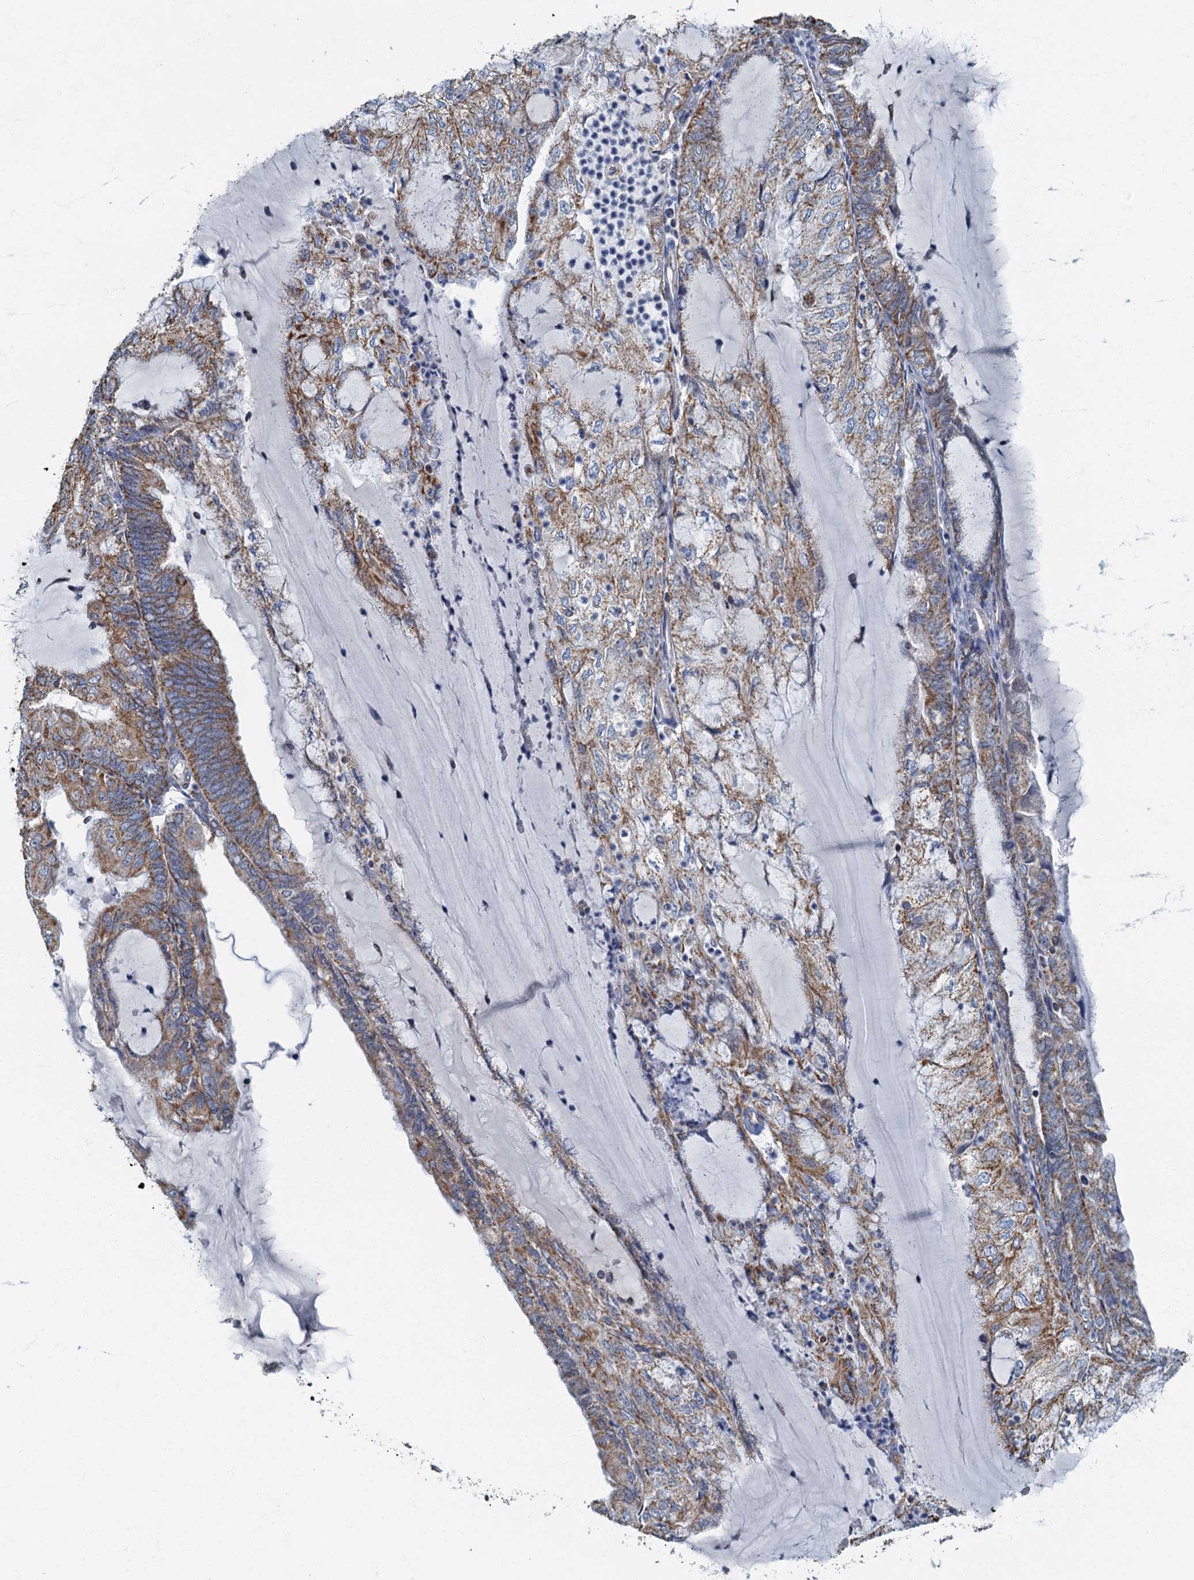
{"staining": {"intensity": "moderate", "quantity": ">75%", "location": "cytoplasmic/membranous"}, "tissue": "endometrial cancer", "cell_type": "Tumor cells", "image_type": "cancer", "snomed": [{"axis": "morphology", "description": "Adenocarcinoma, NOS"}, {"axis": "topography", "description": "Endometrium"}], "caption": "Immunohistochemistry (IHC) staining of endometrial adenocarcinoma, which displays medium levels of moderate cytoplasmic/membranous positivity in approximately >75% of tumor cells indicating moderate cytoplasmic/membranous protein staining. The staining was performed using DAB (3,3'-diaminobenzidine) (brown) for protein detection and nuclei were counterstained in hematoxylin (blue).", "gene": "RAD9B", "patient": {"sex": "female", "age": 81}}